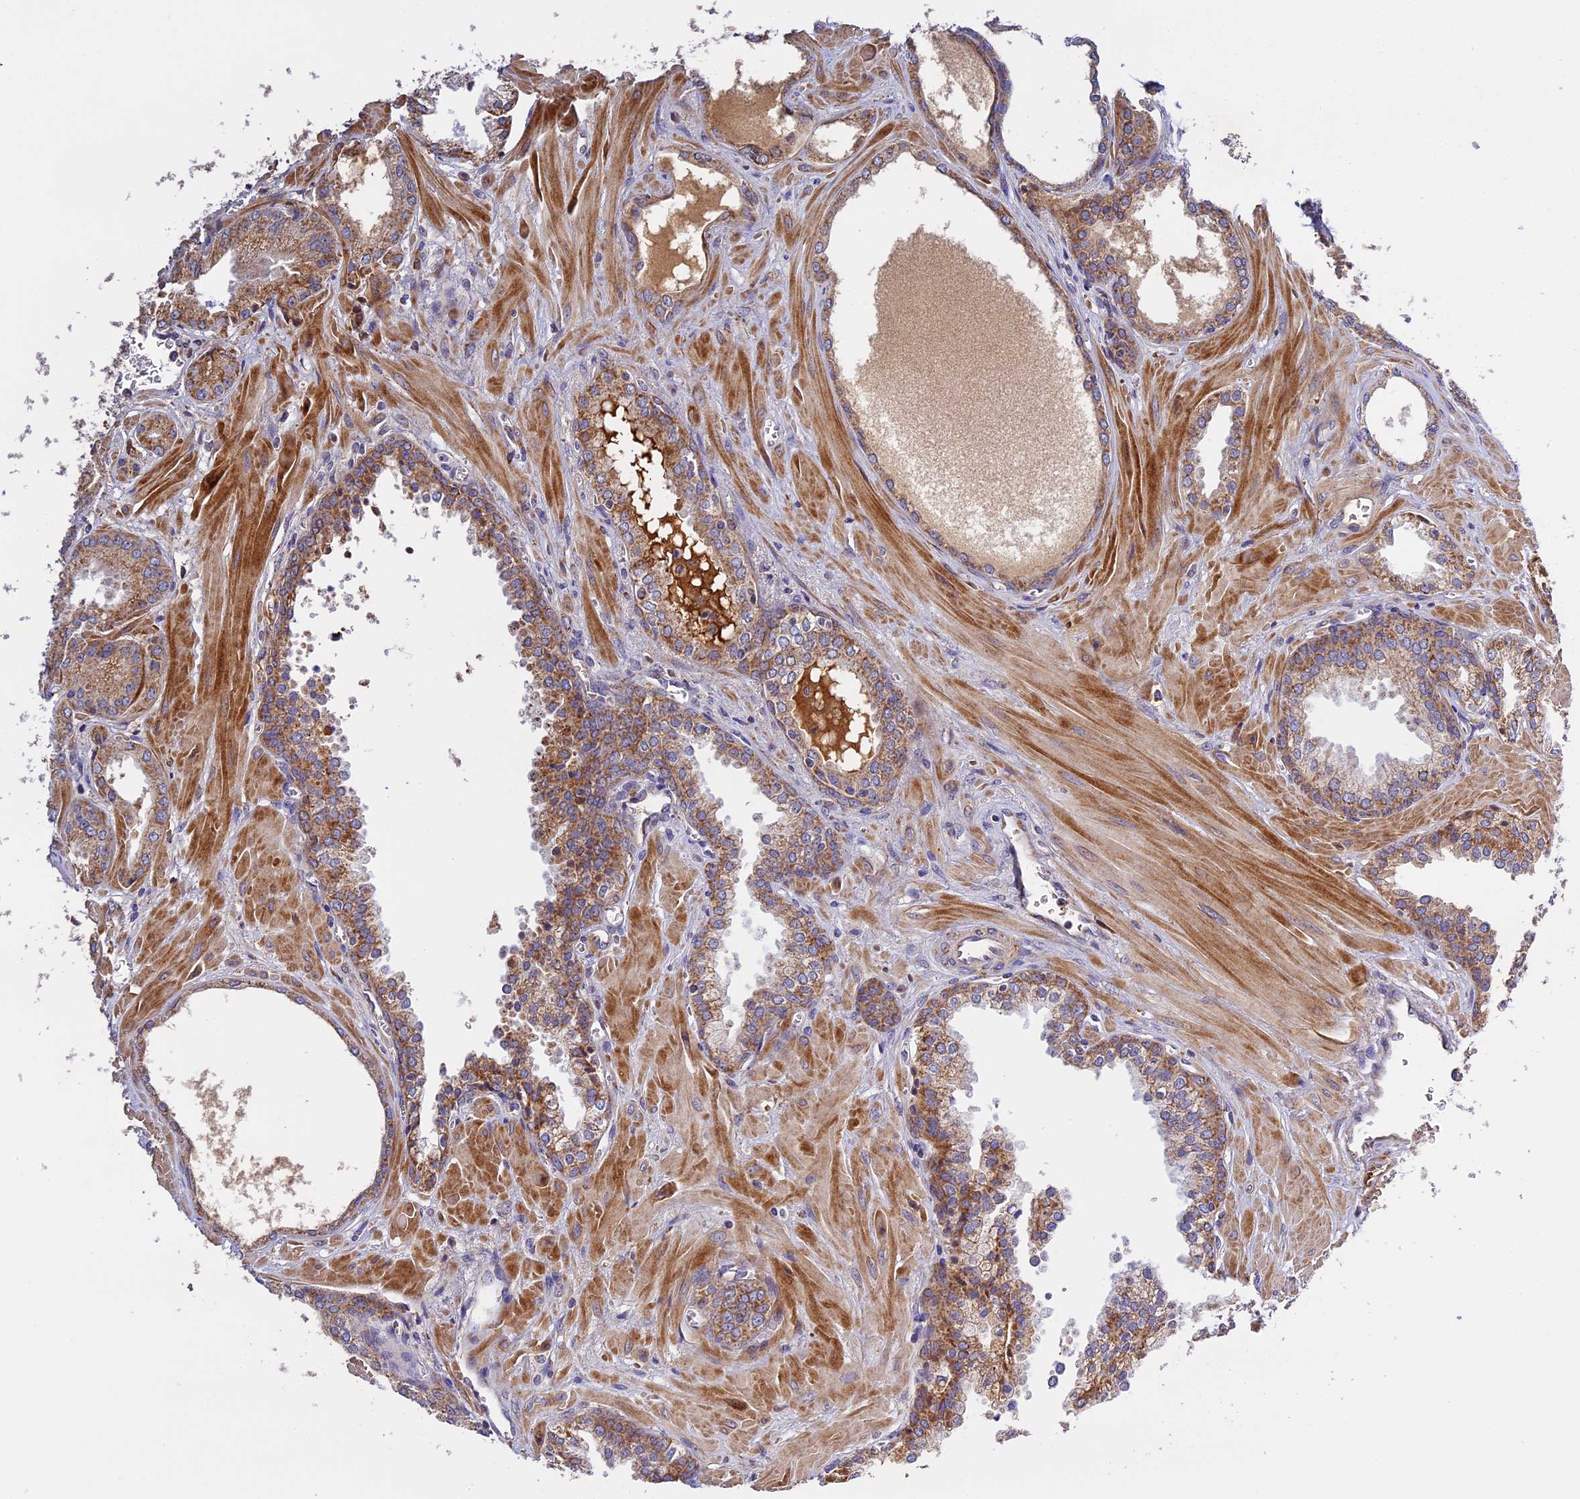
{"staining": {"intensity": "moderate", "quantity": ">75%", "location": "cytoplasmic/membranous"}, "tissue": "prostate cancer", "cell_type": "Tumor cells", "image_type": "cancer", "snomed": [{"axis": "morphology", "description": "Adenocarcinoma, Low grade"}, {"axis": "topography", "description": "Prostate"}], "caption": "This is an image of immunohistochemistry staining of prostate low-grade adenocarcinoma, which shows moderate positivity in the cytoplasmic/membranous of tumor cells.", "gene": "OCEL1", "patient": {"sex": "male", "age": 67}}